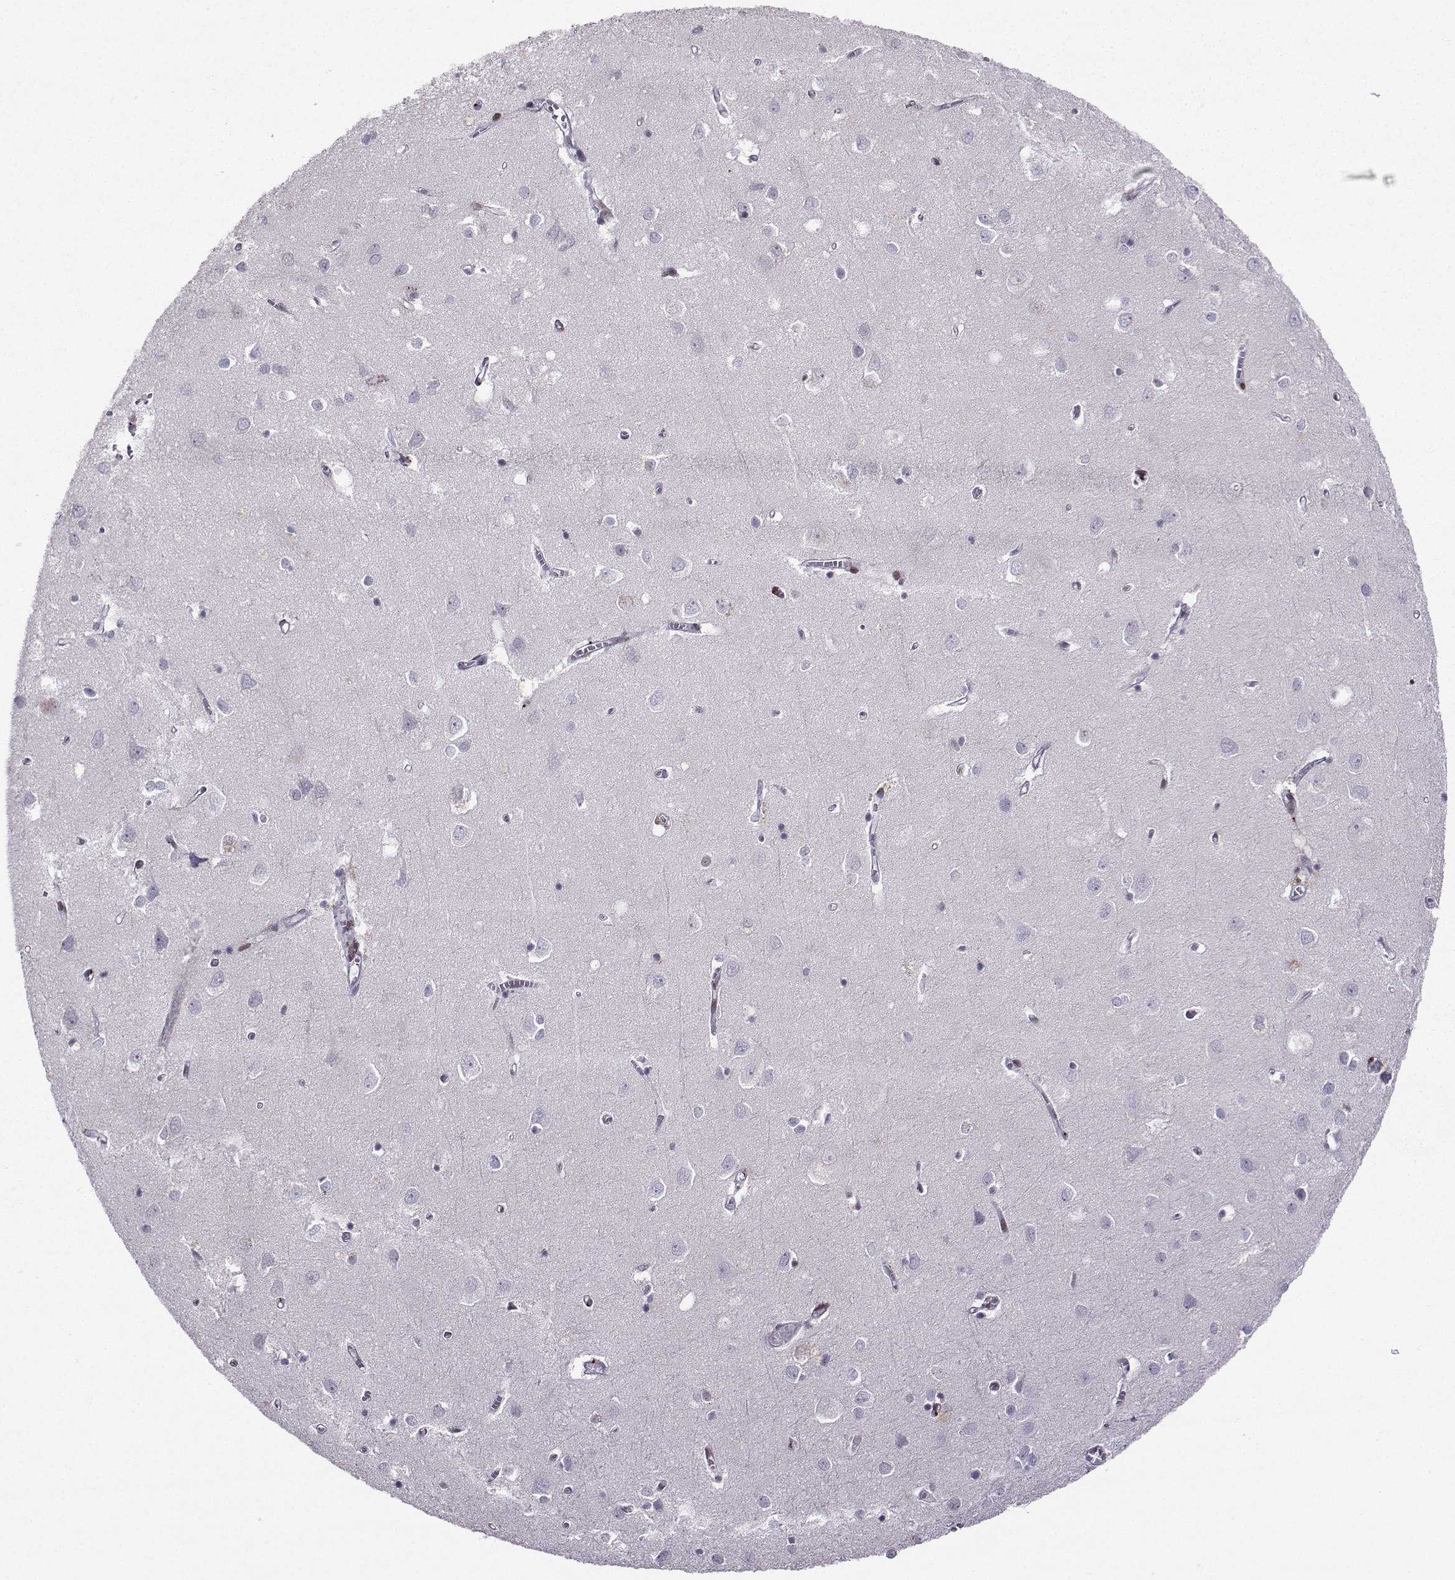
{"staining": {"intensity": "negative", "quantity": "none", "location": "none"}, "tissue": "cerebral cortex", "cell_type": "Endothelial cells", "image_type": "normal", "snomed": [{"axis": "morphology", "description": "Normal tissue, NOS"}, {"axis": "topography", "description": "Cerebral cortex"}], "caption": "This image is of benign cerebral cortex stained with IHC to label a protein in brown with the nuclei are counter-stained blue. There is no staining in endothelial cells. The staining was performed using DAB to visualize the protein expression in brown, while the nuclei were stained in blue with hematoxylin (Magnification: 20x).", "gene": "ZNF19", "patient": {"sex": "male", "age": 70}}